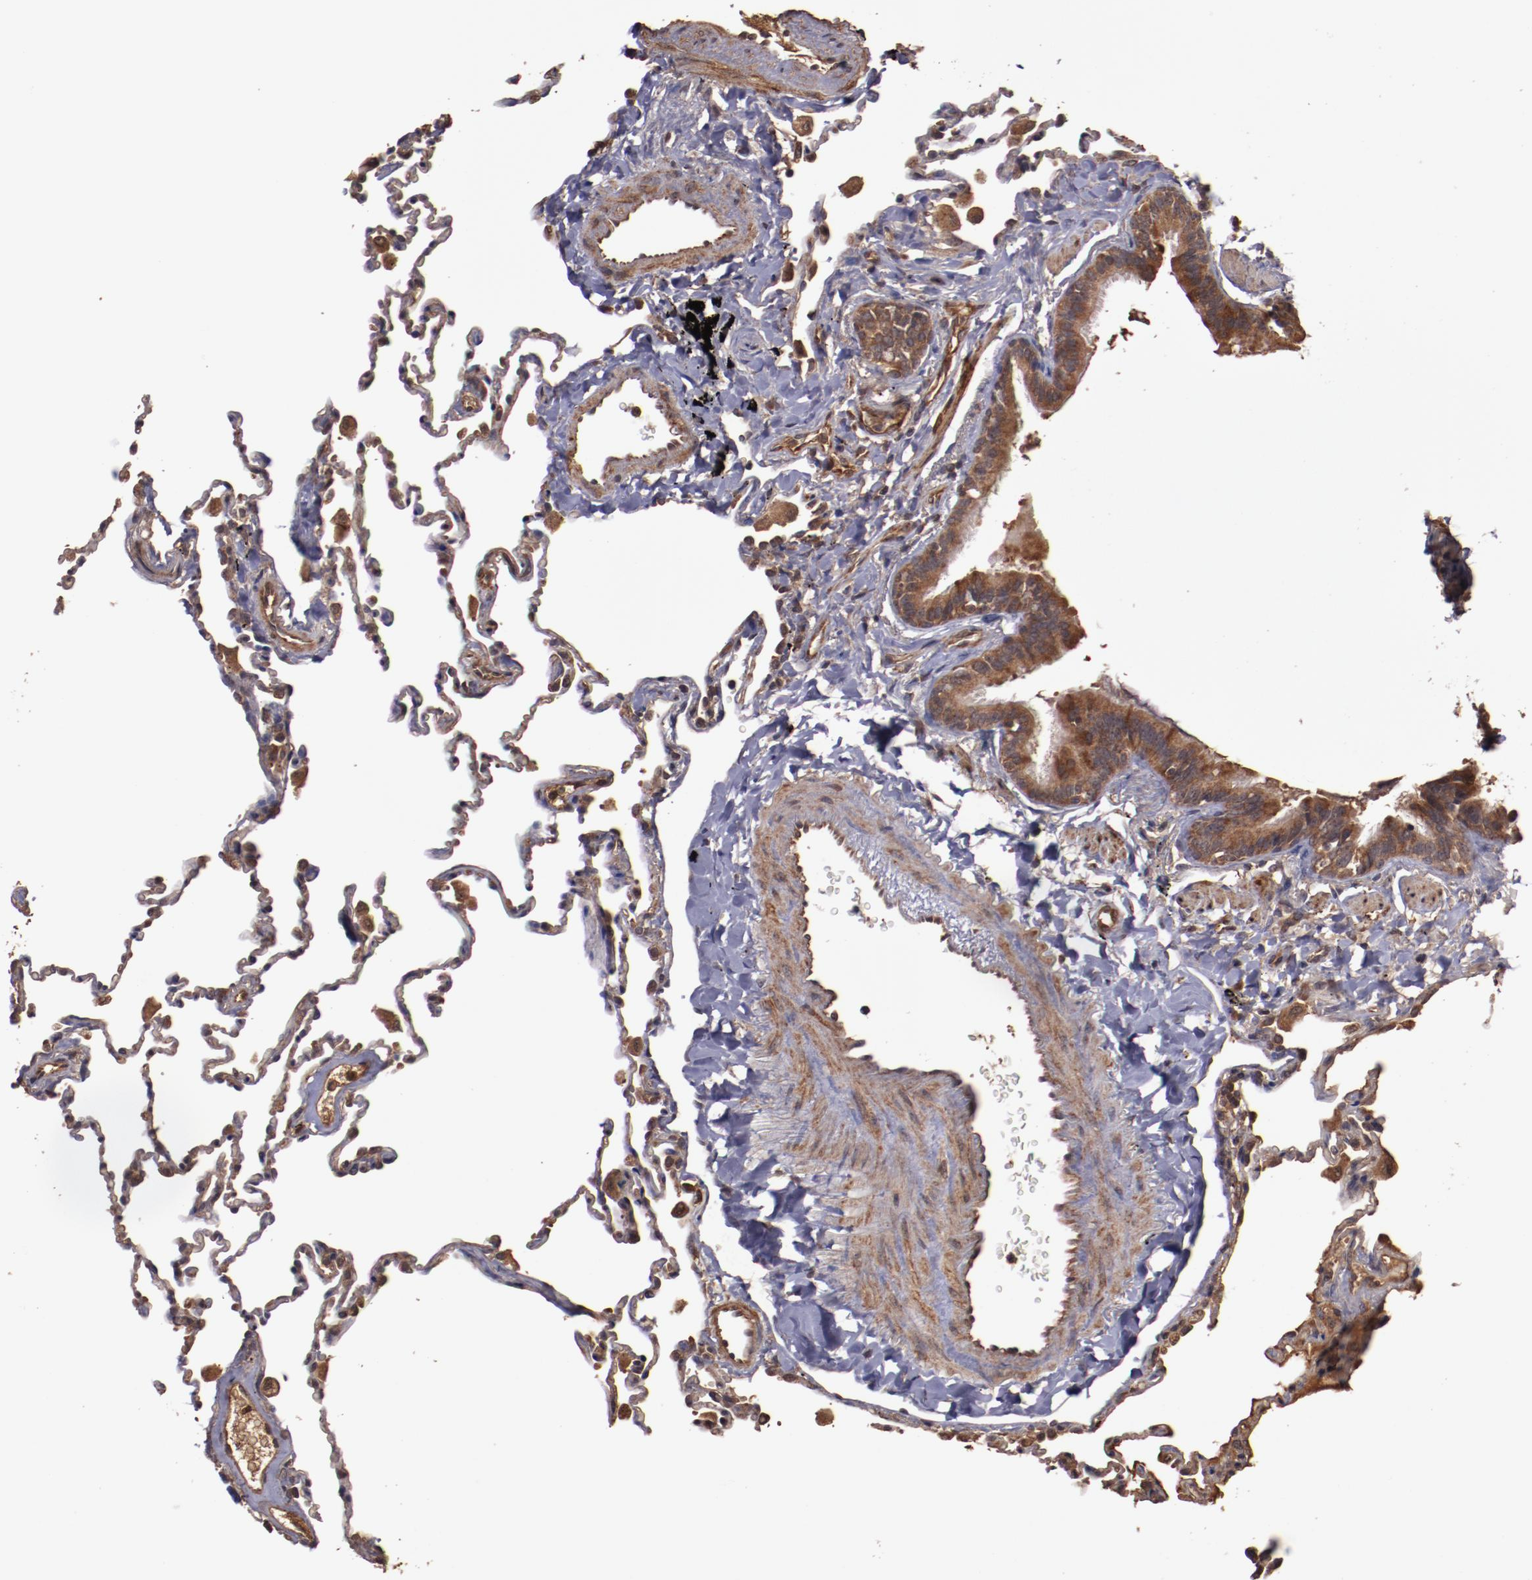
{"staining": {"intensity": "strong", "quantity": ">75%", "location": "cytoplasmic/membranous"}, "tissue": "lung", "cell_type": "Alveolar cells", "image_type": "normal", "snomed": [{"axis": "morphology", "description": "Normal tissue, NOS"}, {"axis": "topography", "description": "Lung"}], "caption": "Immunohistochemical staining of normal lung displays high levels of strong cytoplasmic/membranous staining in about >75% of alveolar cells.", "gene": "TXNDC16", "patient": {"sex": "male", "age": 59}}